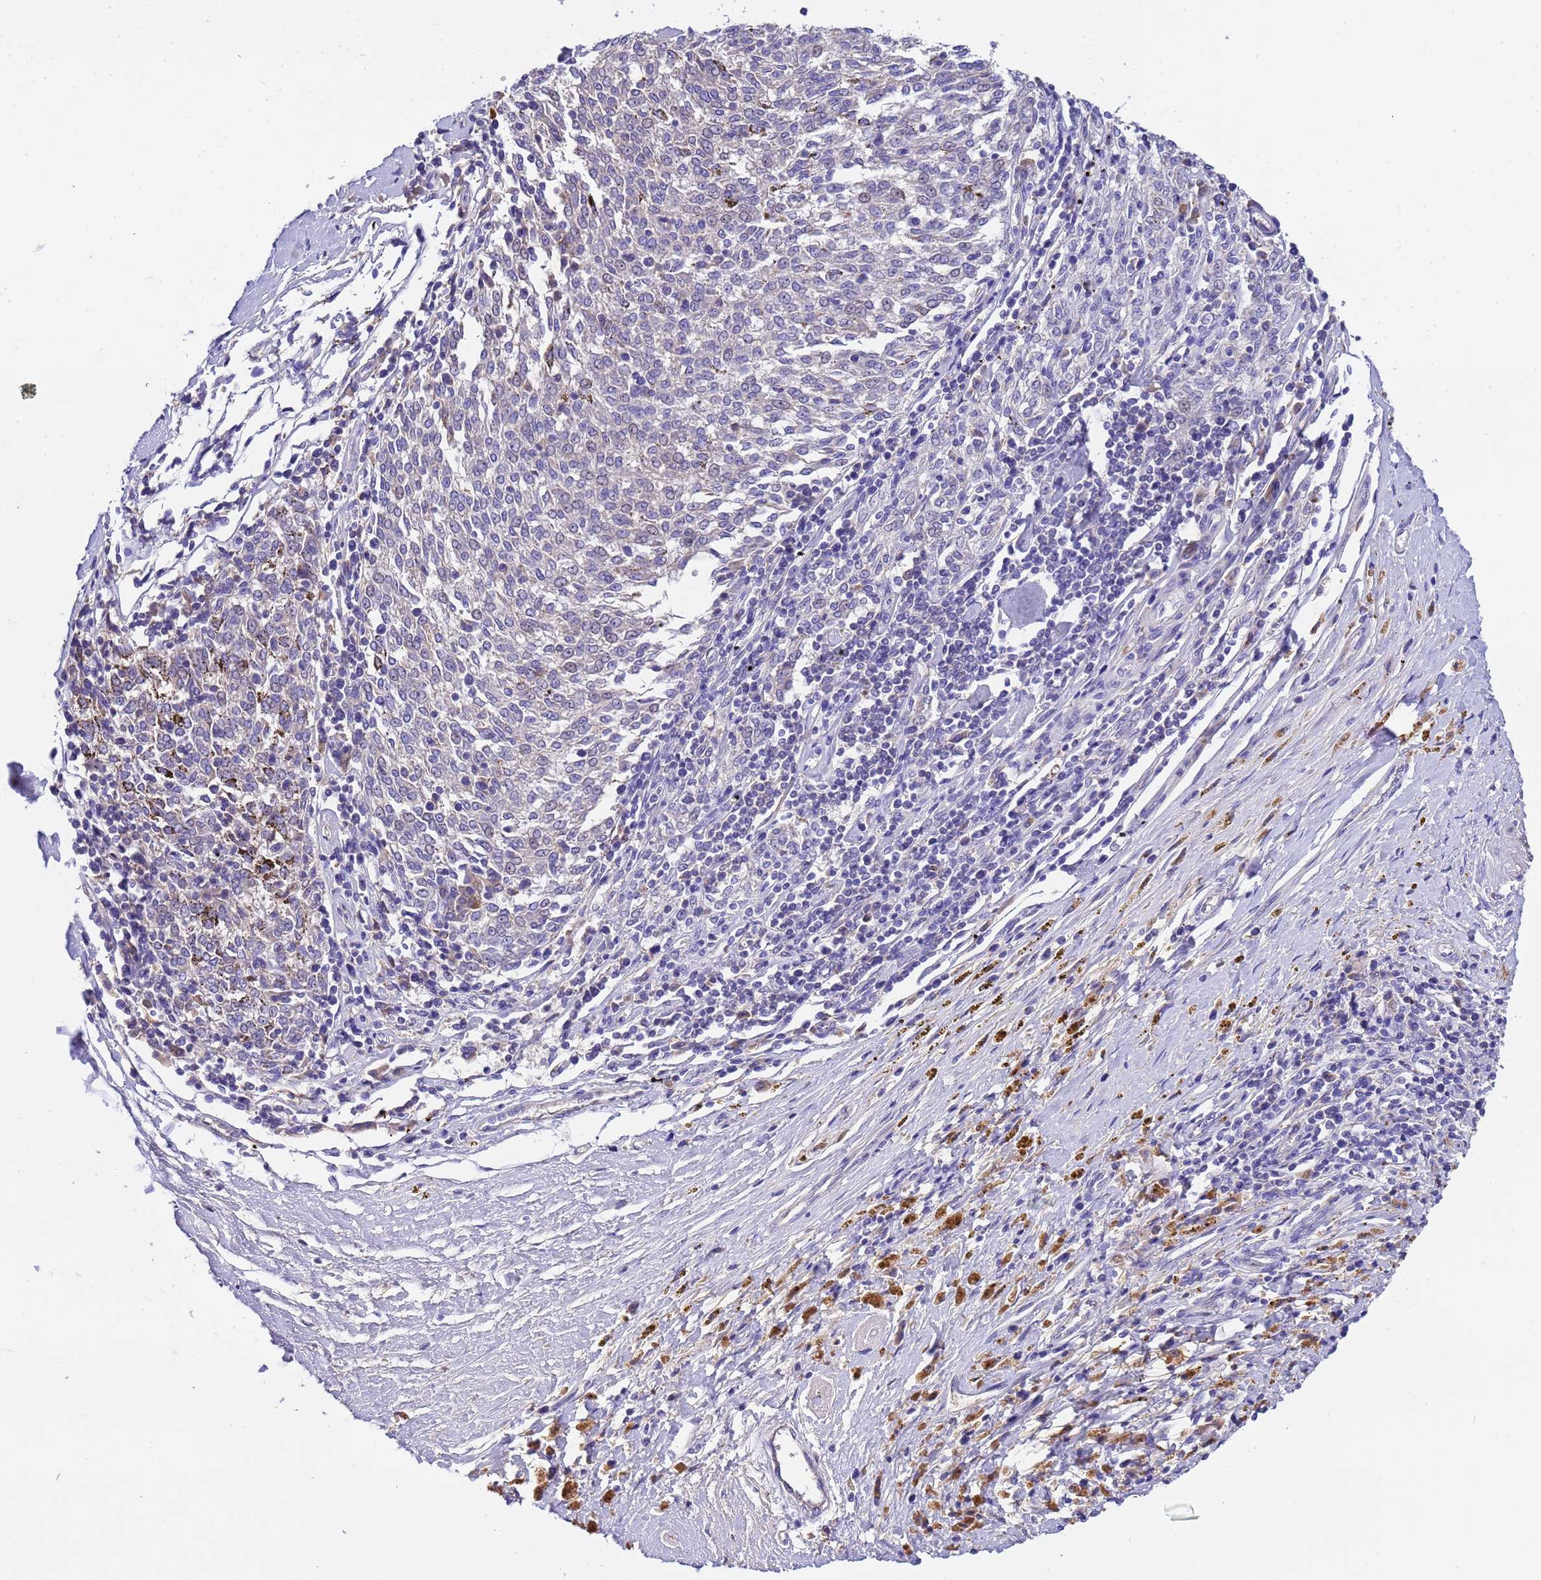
{"staining": {"intensity": "negative", "quantity": "none", "location": "none"}, "tissue": "melanoma", "cell_type": "Tumor cells", "image_type": "cancer", "snomed": [{"axis": "morphology", "description": "Malignant melanoma, NOS"}, {"axis": "topography", "description": "Skin"}], "caption": "Immunohistochemical staining of human malignant melanoma demonstrates no significant expression in tumor cells.", "gene": "SLC24A3", "patient": {"sex": "female", "age": 72}}